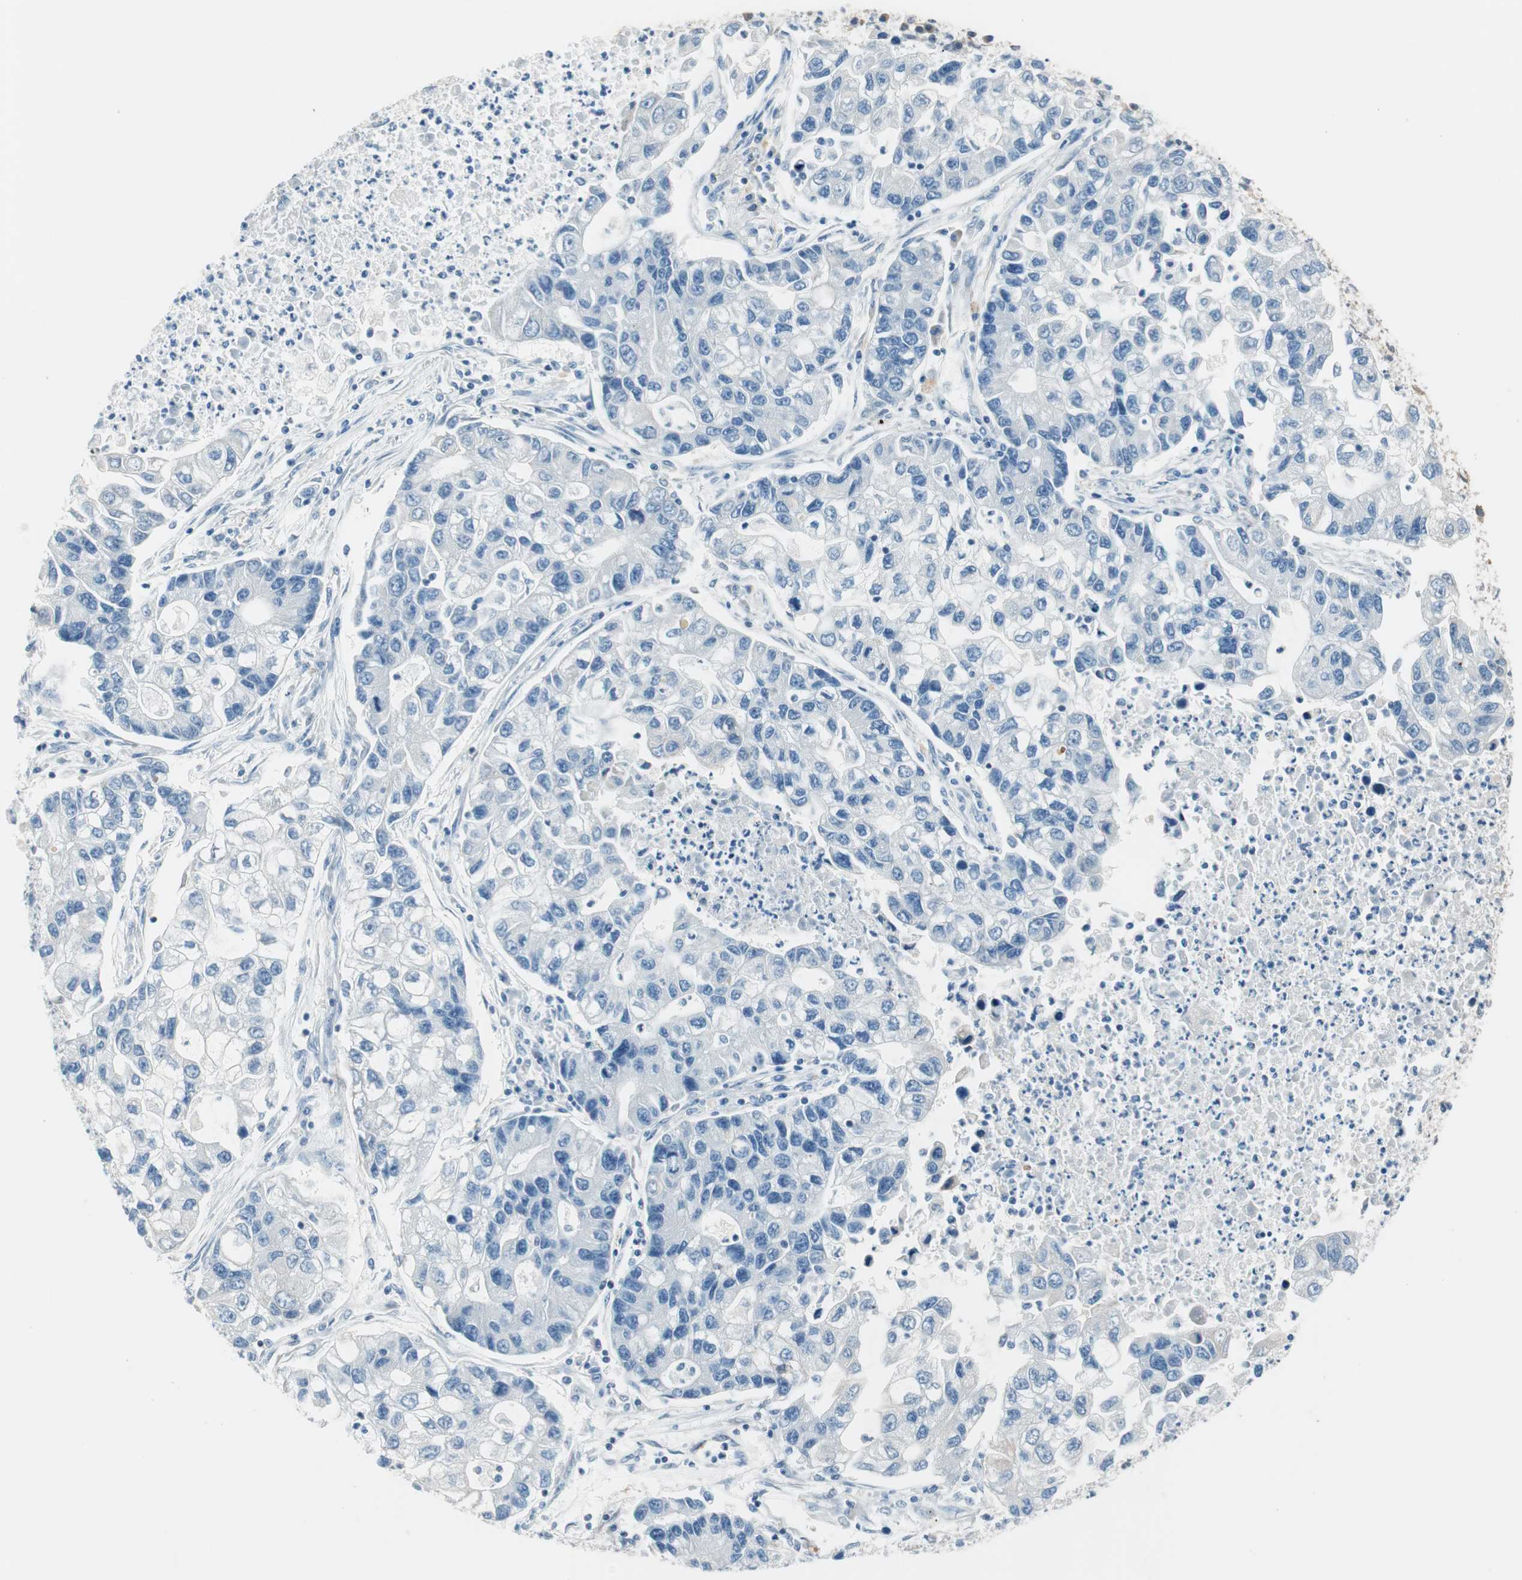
{"staining": {"intensity": "negative", "quantity": "none", "location": "none"}, "tissue": "lung cancer", "cell_type": "Tumor cells", "image_type": "cancer", "snomed": [{"axis": "morphology", "description": "Adenocarcinoma, NOS"}, {"axis": "topography", "description": "Lung"}], "caption": "A high-resolution histopathology image shows immunohistochemistry staining of lung cancer (adenocarcinoma), which reveals no significant positivity in tumor cells.", "gene": "GNAO1", "patient": {"sex": "female", "age": 51}}